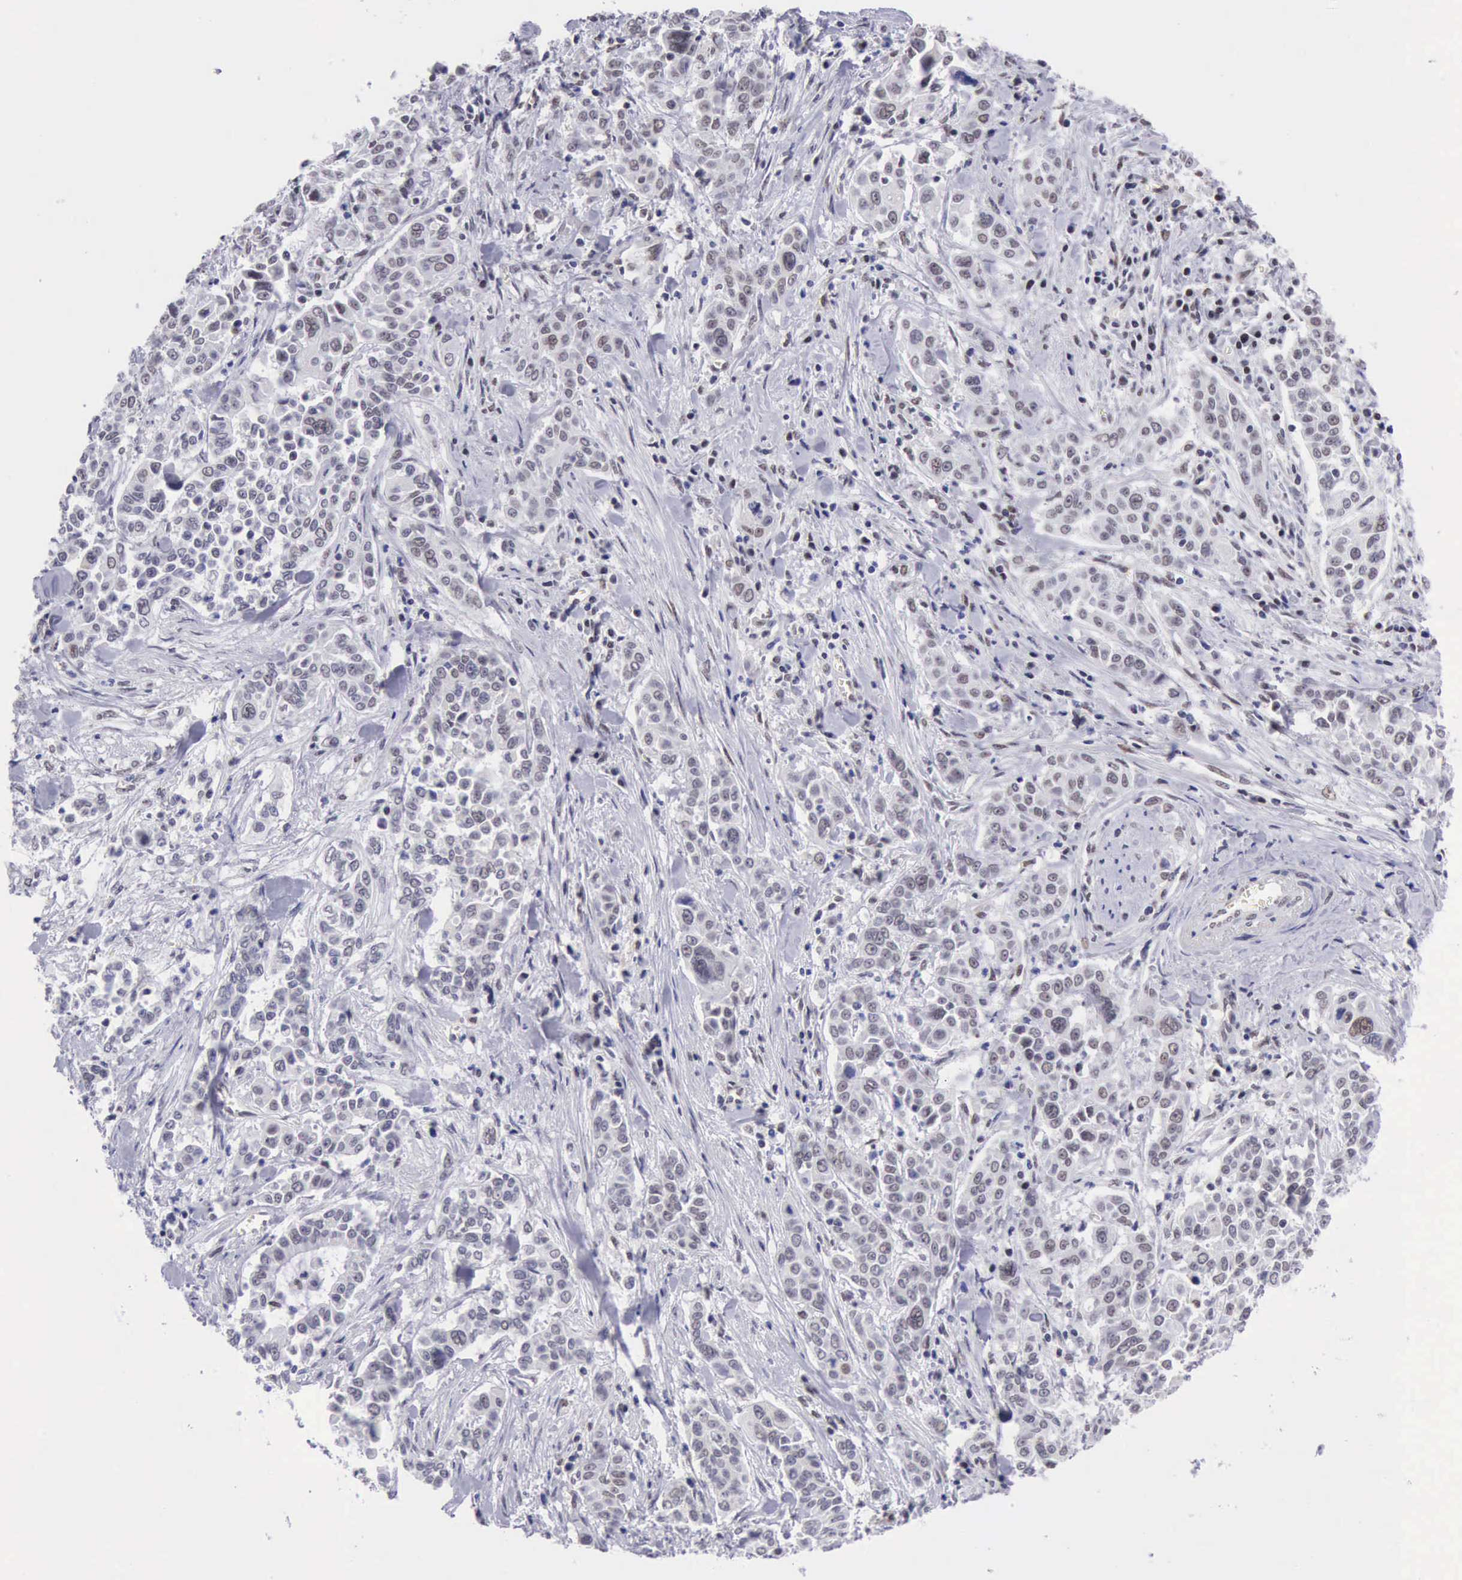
{"staining": {"intensity": "weak", "quantity": "<25%", "location": "nuclear"}, "tissue": "pancreatic cancer", "cell_type": "Tumor cells", "image_type": "cancer", "snomed": [{"axis": "morphology", "description": "Adenocarcinoma, NOS"}, {"axis": "topography", "description": "Pancreas"}], "caption": "Tumor cells show no significant protein positivity in adenocarcinoma (pancreatic).", "gene": "ERCC4", "patient": {"sex": "female", "age": 52}}